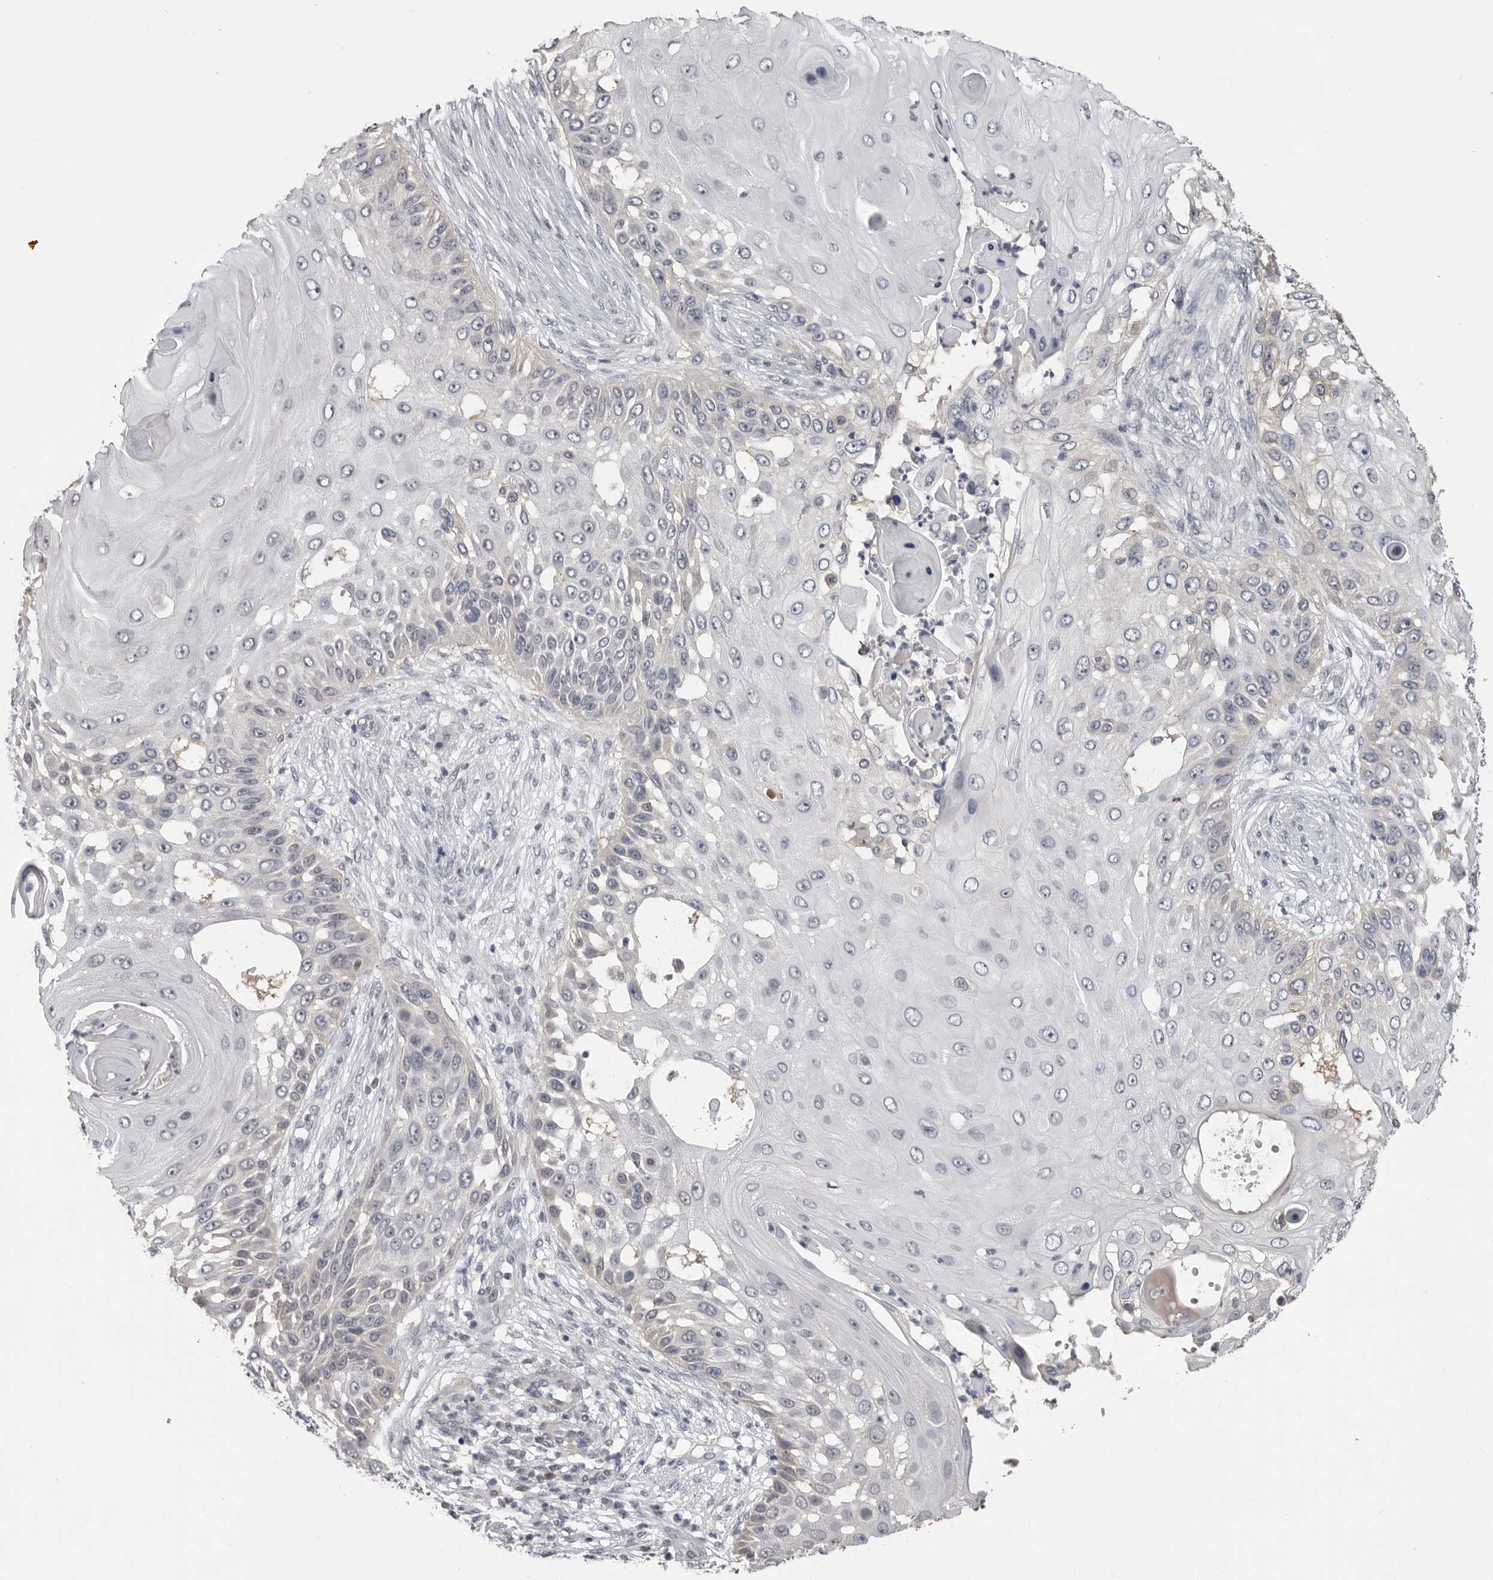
{"staining": {"intensity": "negative", "quantity": "none", "location": "none"}, "tissue": "skin cancer", "cell_type": "Tumor cells", "image_type": "cancer", "snomed": [{"axis": "morphology", "description": "Squamous cell carcinoma, NOS"}, {"axis": "topography", "description": "Skin"}], "caption": "The immunohistochemistry (IHC) histopathology image has no significant positivity in tumor cells of skin squamous cell carcinoma tissue. (DAB IHC, high magnification).", "gene": "PLEKHF1", "patient": {"sex": "female", "age": 44}}